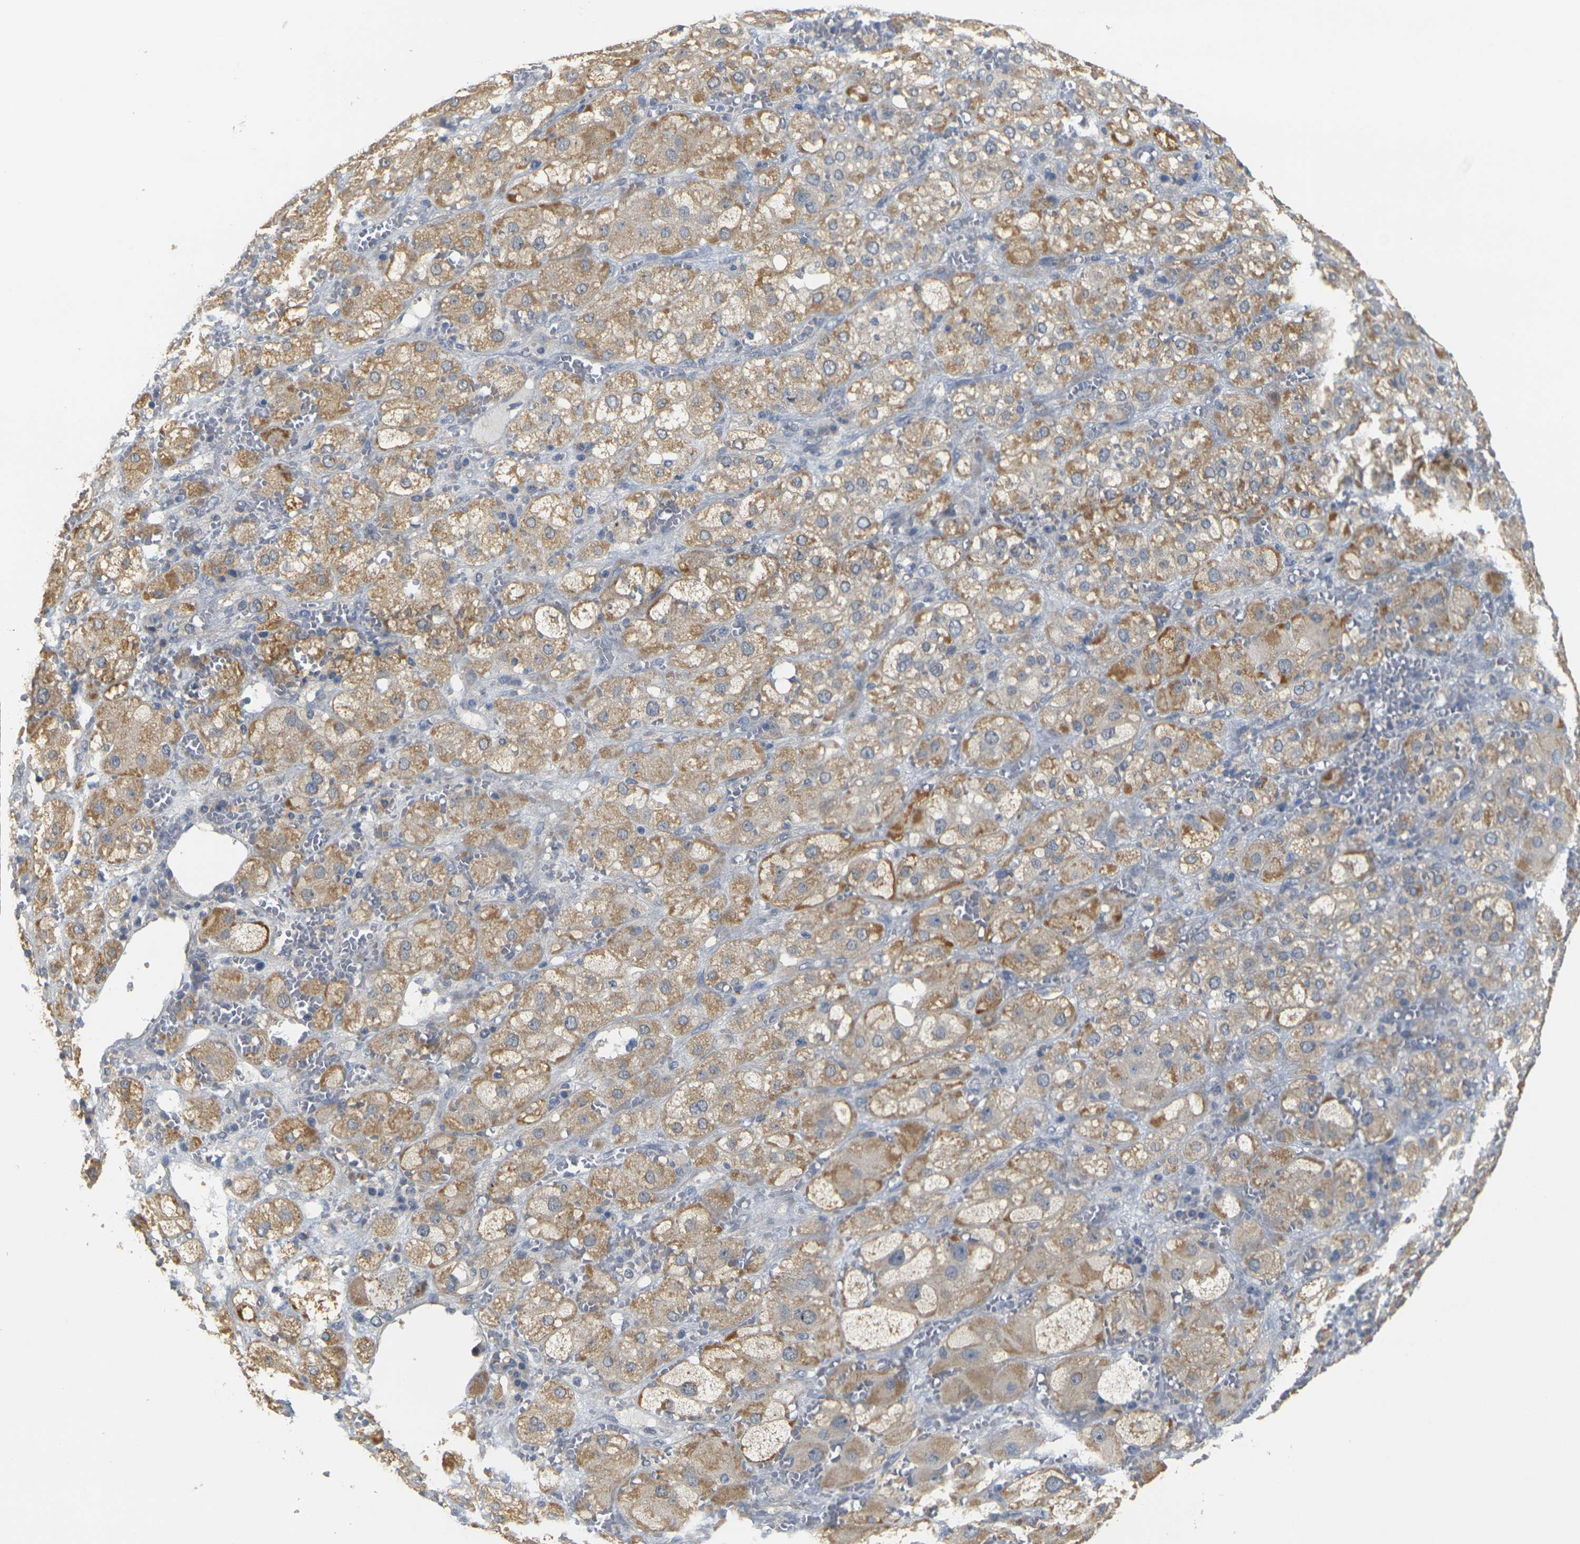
{"staining": {"intensity": "moderate", "quantity": ">75%", "location": "cytoplasmic/membranous"}, "tissue": "adrenal gland", "cell_type": "Glandular cells", "image_type": "normal", "snomed": [{"axis": "morphology", "description": "Normal tissue, NOS"}, {"axis": "topography", "description": "Adrenal gland"}], "caption": "Benign adrenal gland was stained to show a protein in brown. There is medium levels of moderate cytoplasmic/membranous staining in approximately >75% of glandular cells.", "gene": "GDAP1", "patient": {"sex": "female", "age": 47}}